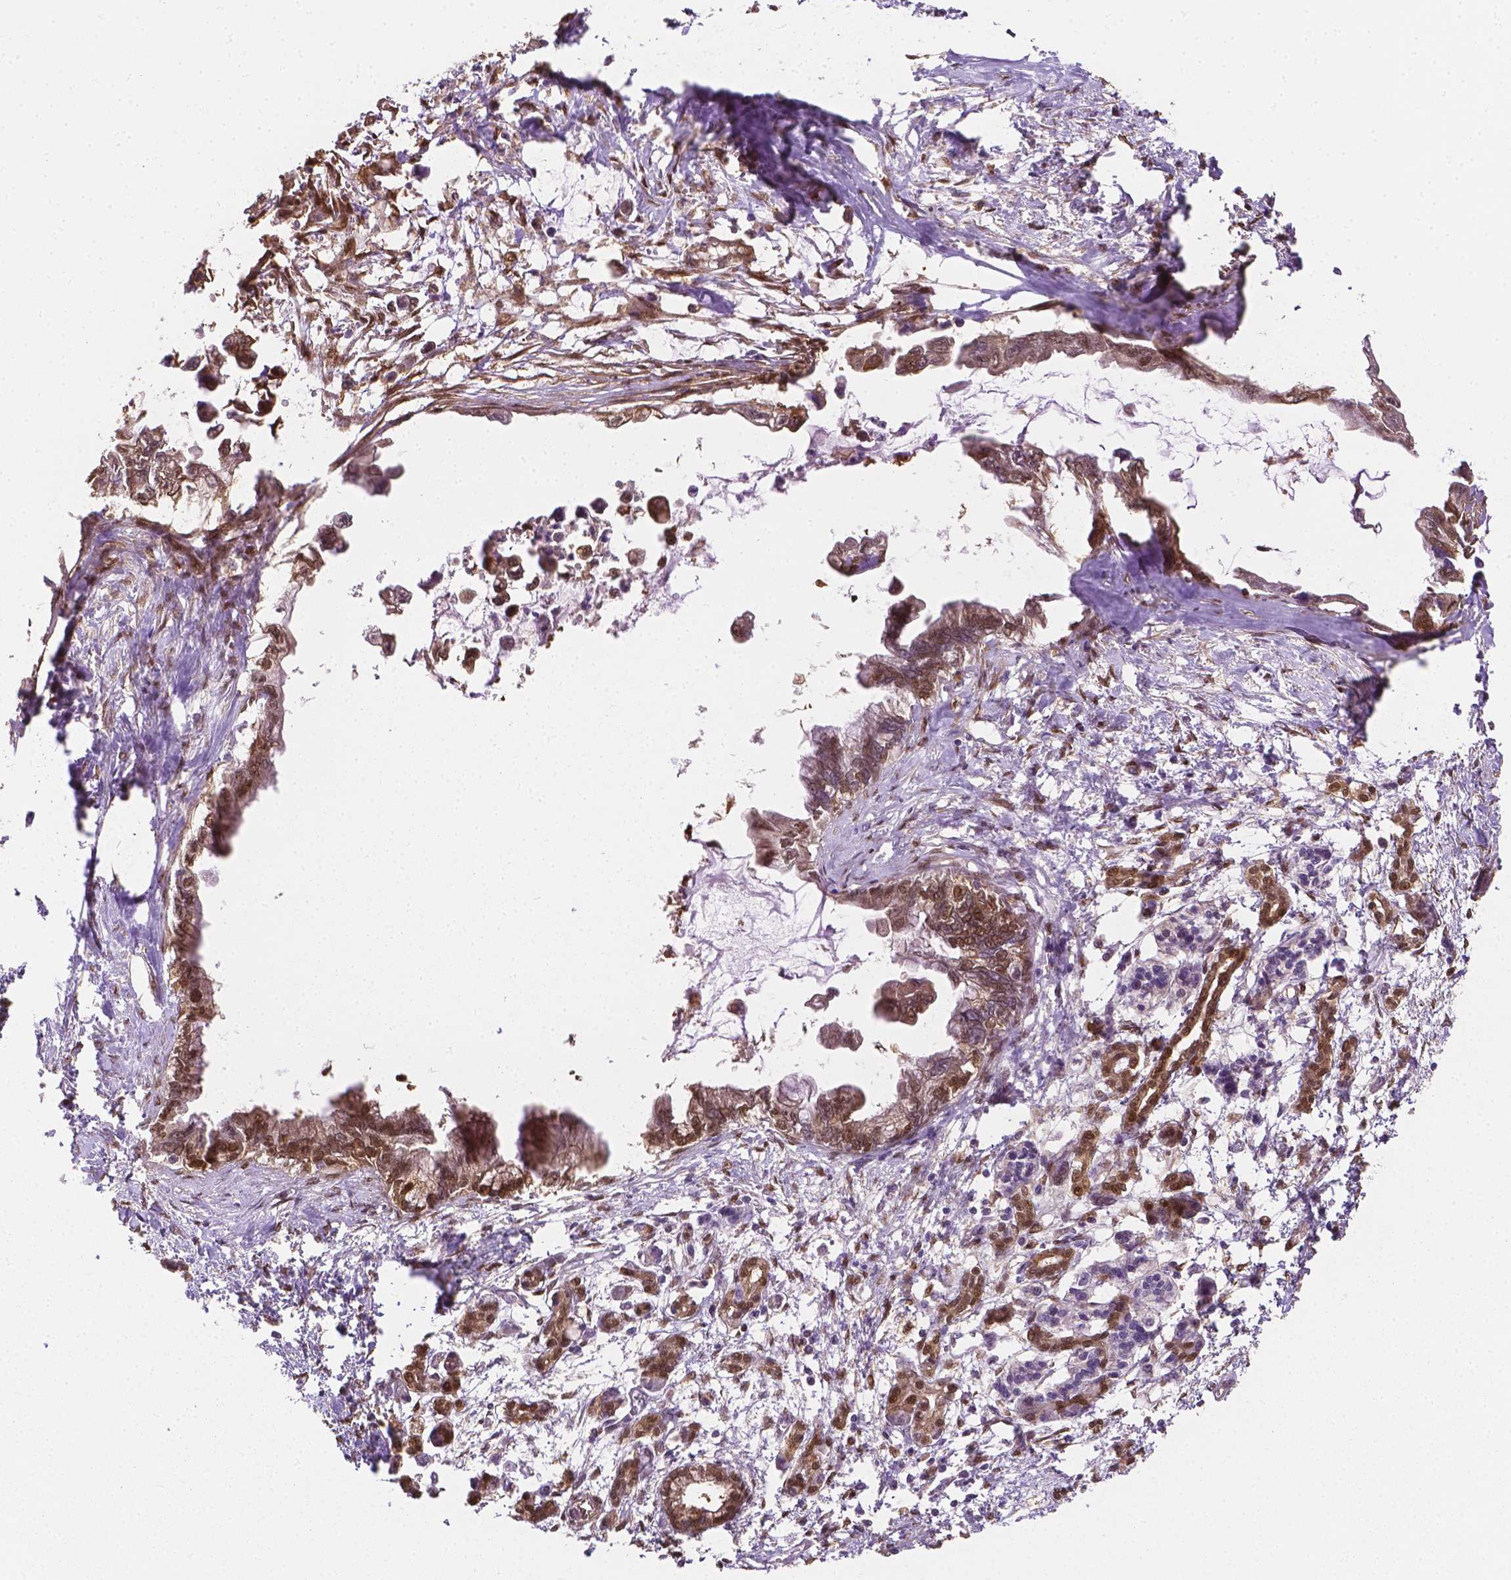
{"staining": {"intensity": "moderate", "quantity": ">75%", "location": "nuclear"}, "tissue": "pancreatic cancer", "cell_type": "Tumor cells", "image_type": "cancer", "snomed": [{"axis": "morphology", "description": "Adenocarcinoma, NOS"}, {"axis": "topography", "description": "Pancreas"}], "caption": "Human pancreatic cancer stained with a brown dye reveals moderate nuclear positive staining in about >75% of tumor cells.", "gene": "YAP1", "patient": {"sex": "male", "age": 61}}